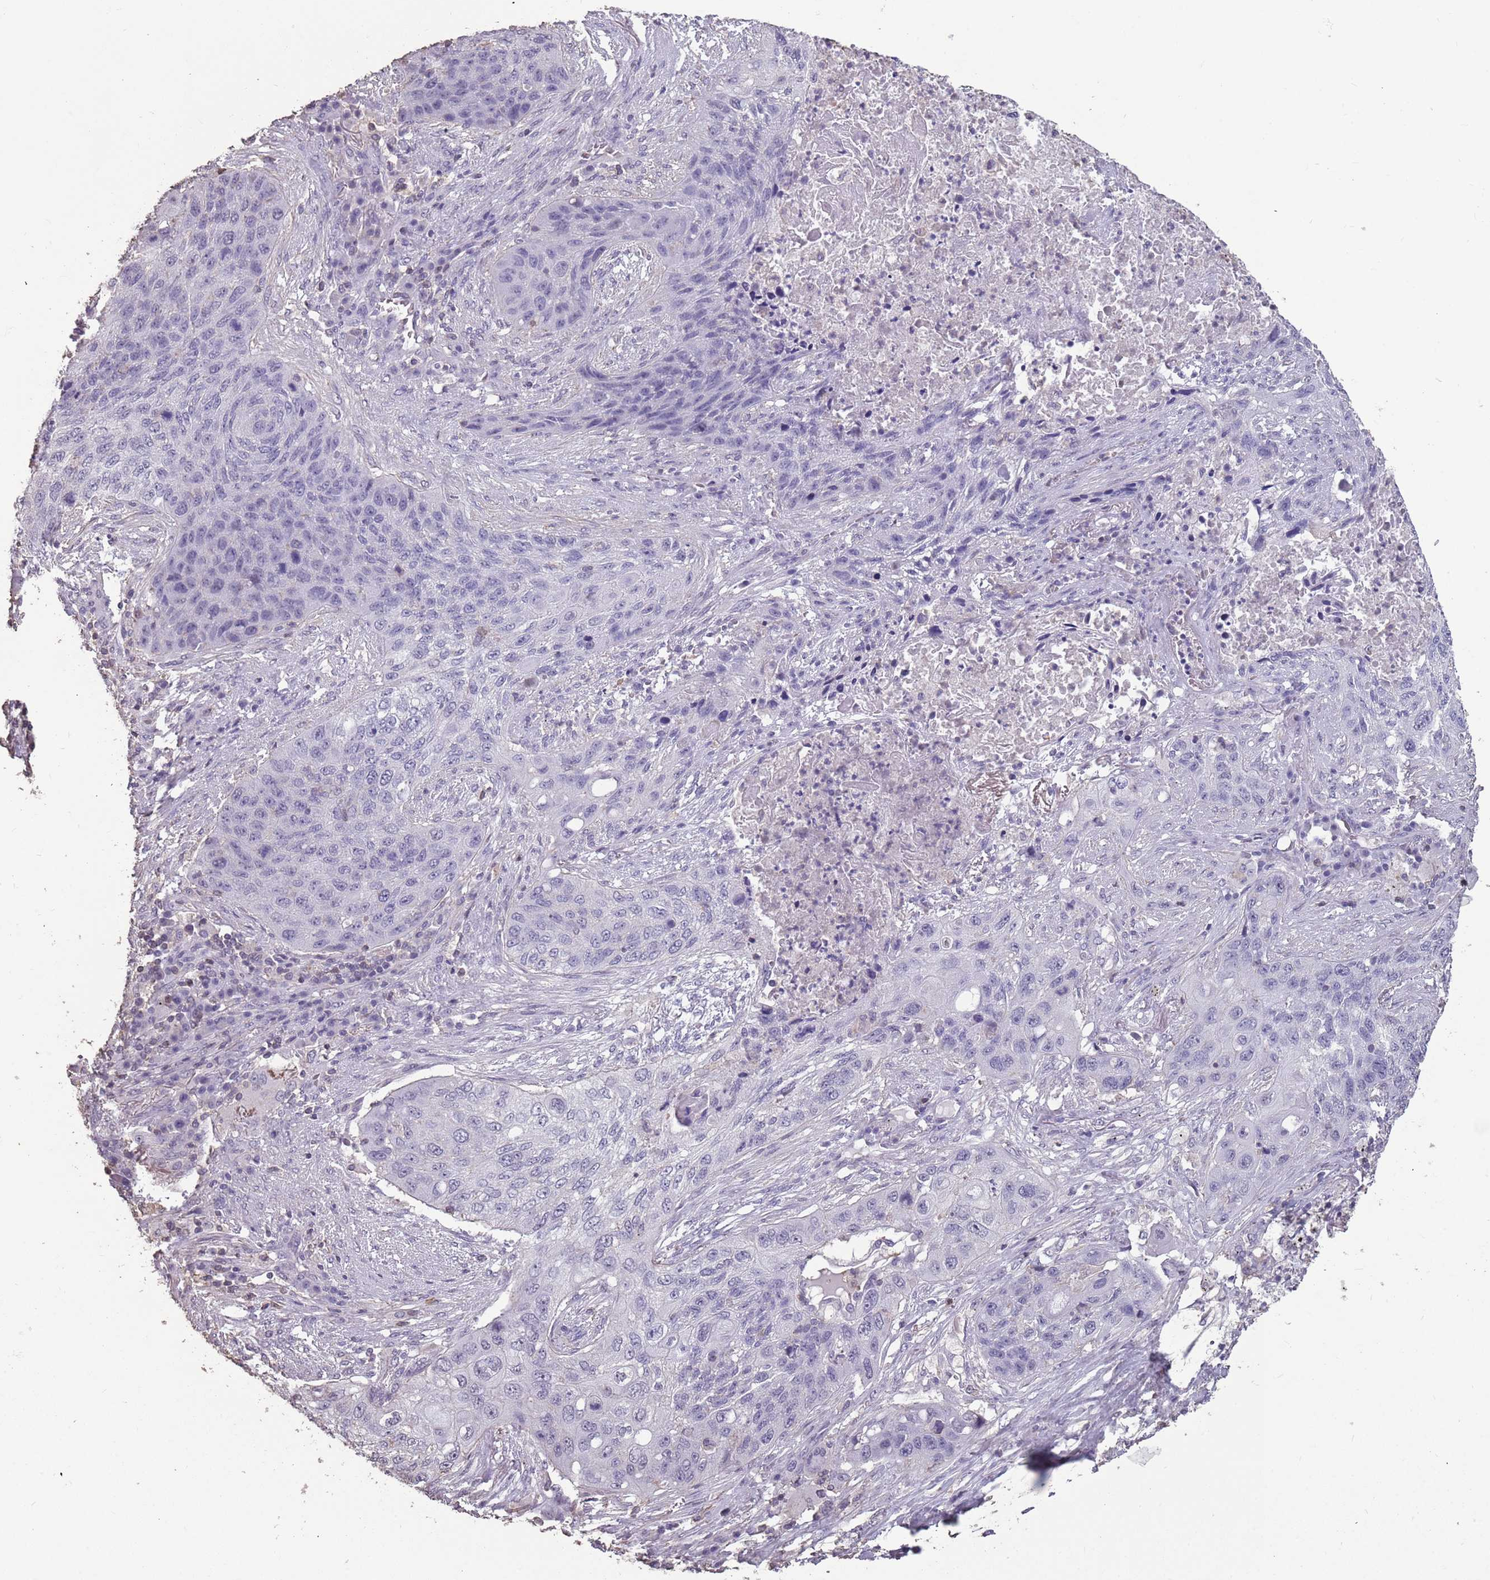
{"staining": {"intensity": "negative", "quantity": "none", "location": "none"}, "tissue": "lung cancer", "cell_type": "Tumor cells", "image_type": "cancer", "snomed": [{"axis": "morphology", "description": "Squamous cell carcinoma, NOS"}, {"axis": "topography", "description": "Lung"}], "caption": "IHC histopathology image of lung cancer (squamous cell carcinoma) stained for a protein (brown), which reveals no staining in tumor cells.", "gene": "SUN5", "patient": {"sex": "female", "age": 63}}